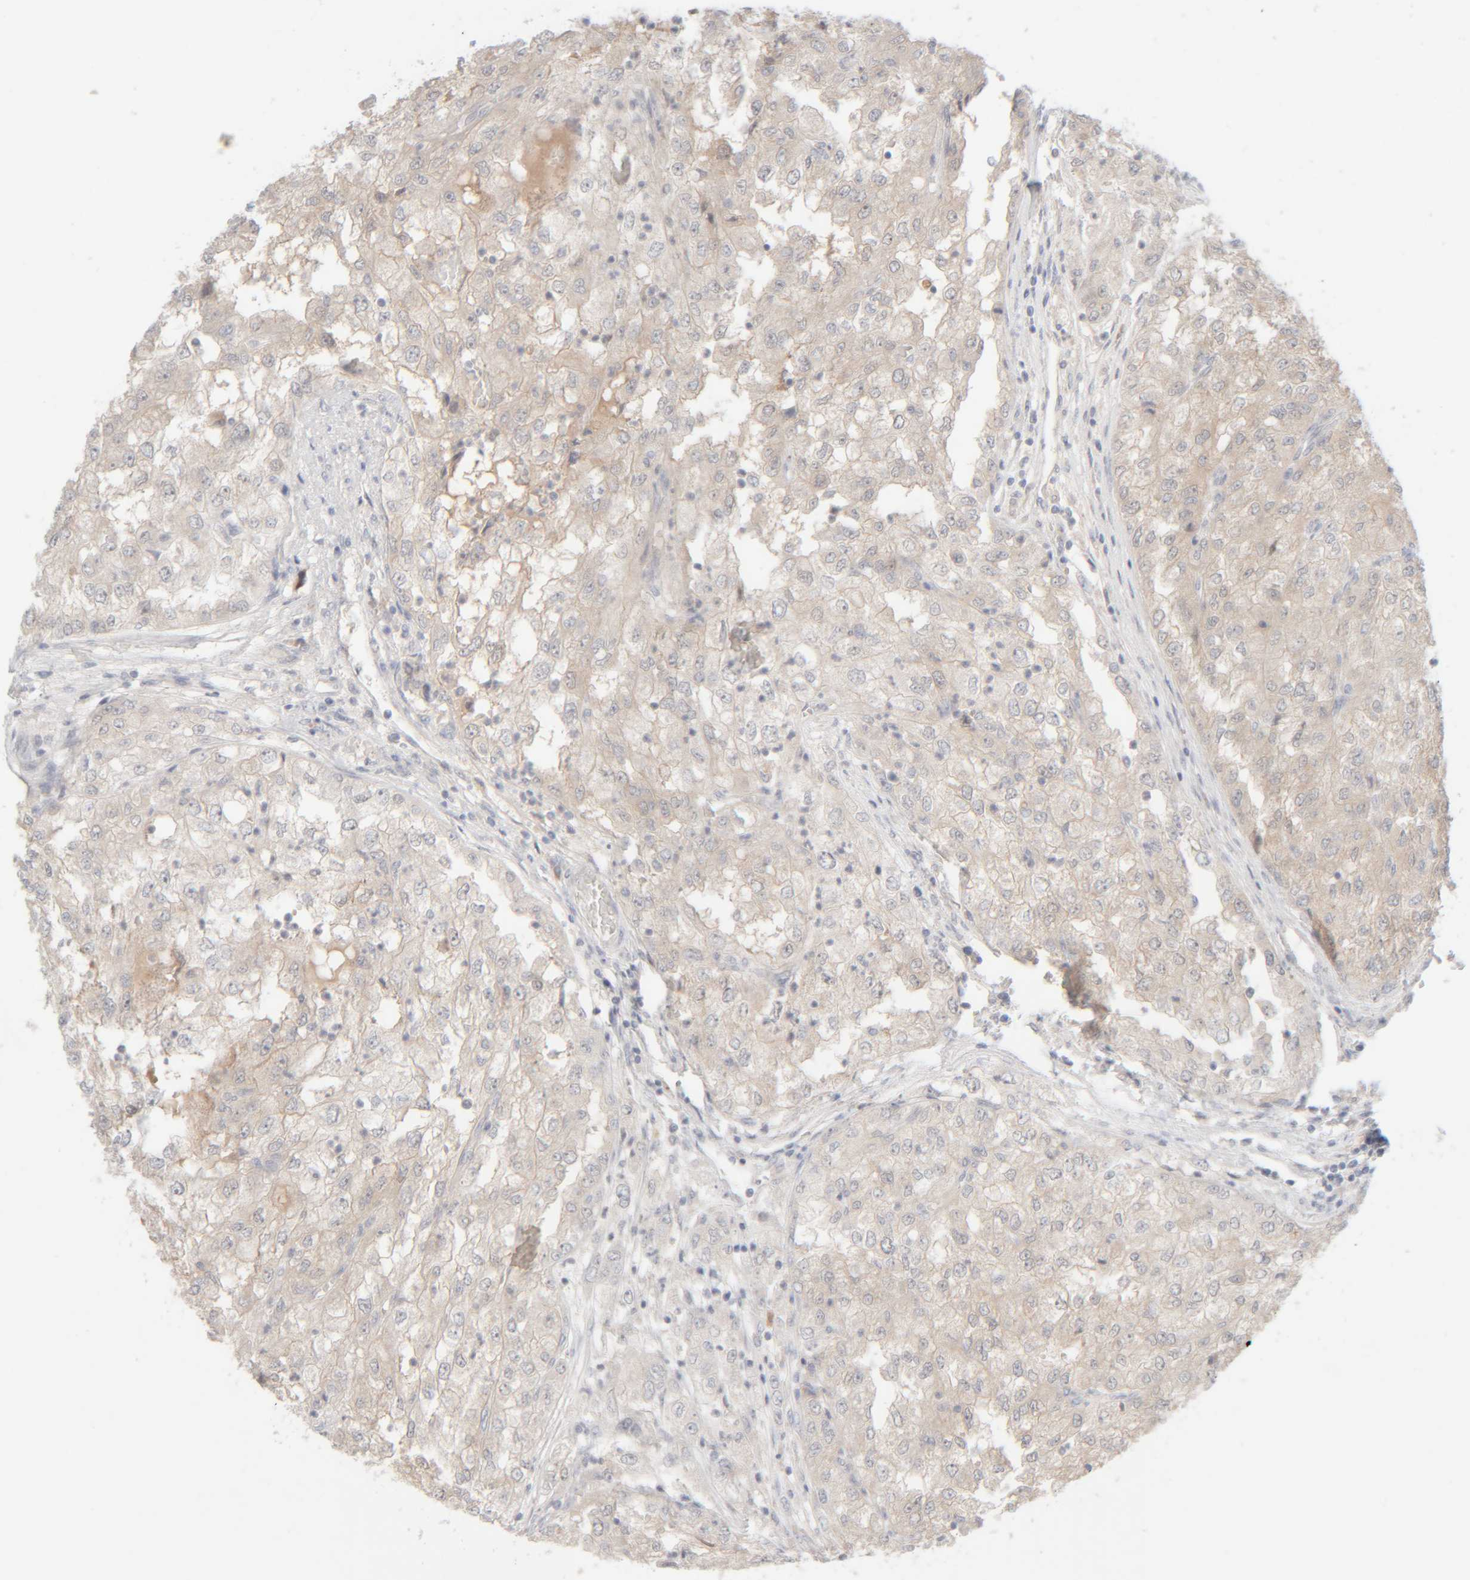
{"staining": {"intensity": "negative", "quantity": "none", "location": "none"}, "tissue": "renal cancer", "cell_type": "Tumor cells", "image_type": "cancer", "snomed": [{"axis": "morphology", "description": "Adenocarcinoma, NOS"}, {"axis": "topography", "description": "Kidney"}], "caption": "The micrograph displays no significant positivity in tumor cells of adenocarcinoma (renal). (DAB IHC with hematoxylin counter stain).", "gene": "CHKA", "patient": {"sex": "female", "age": 54}}